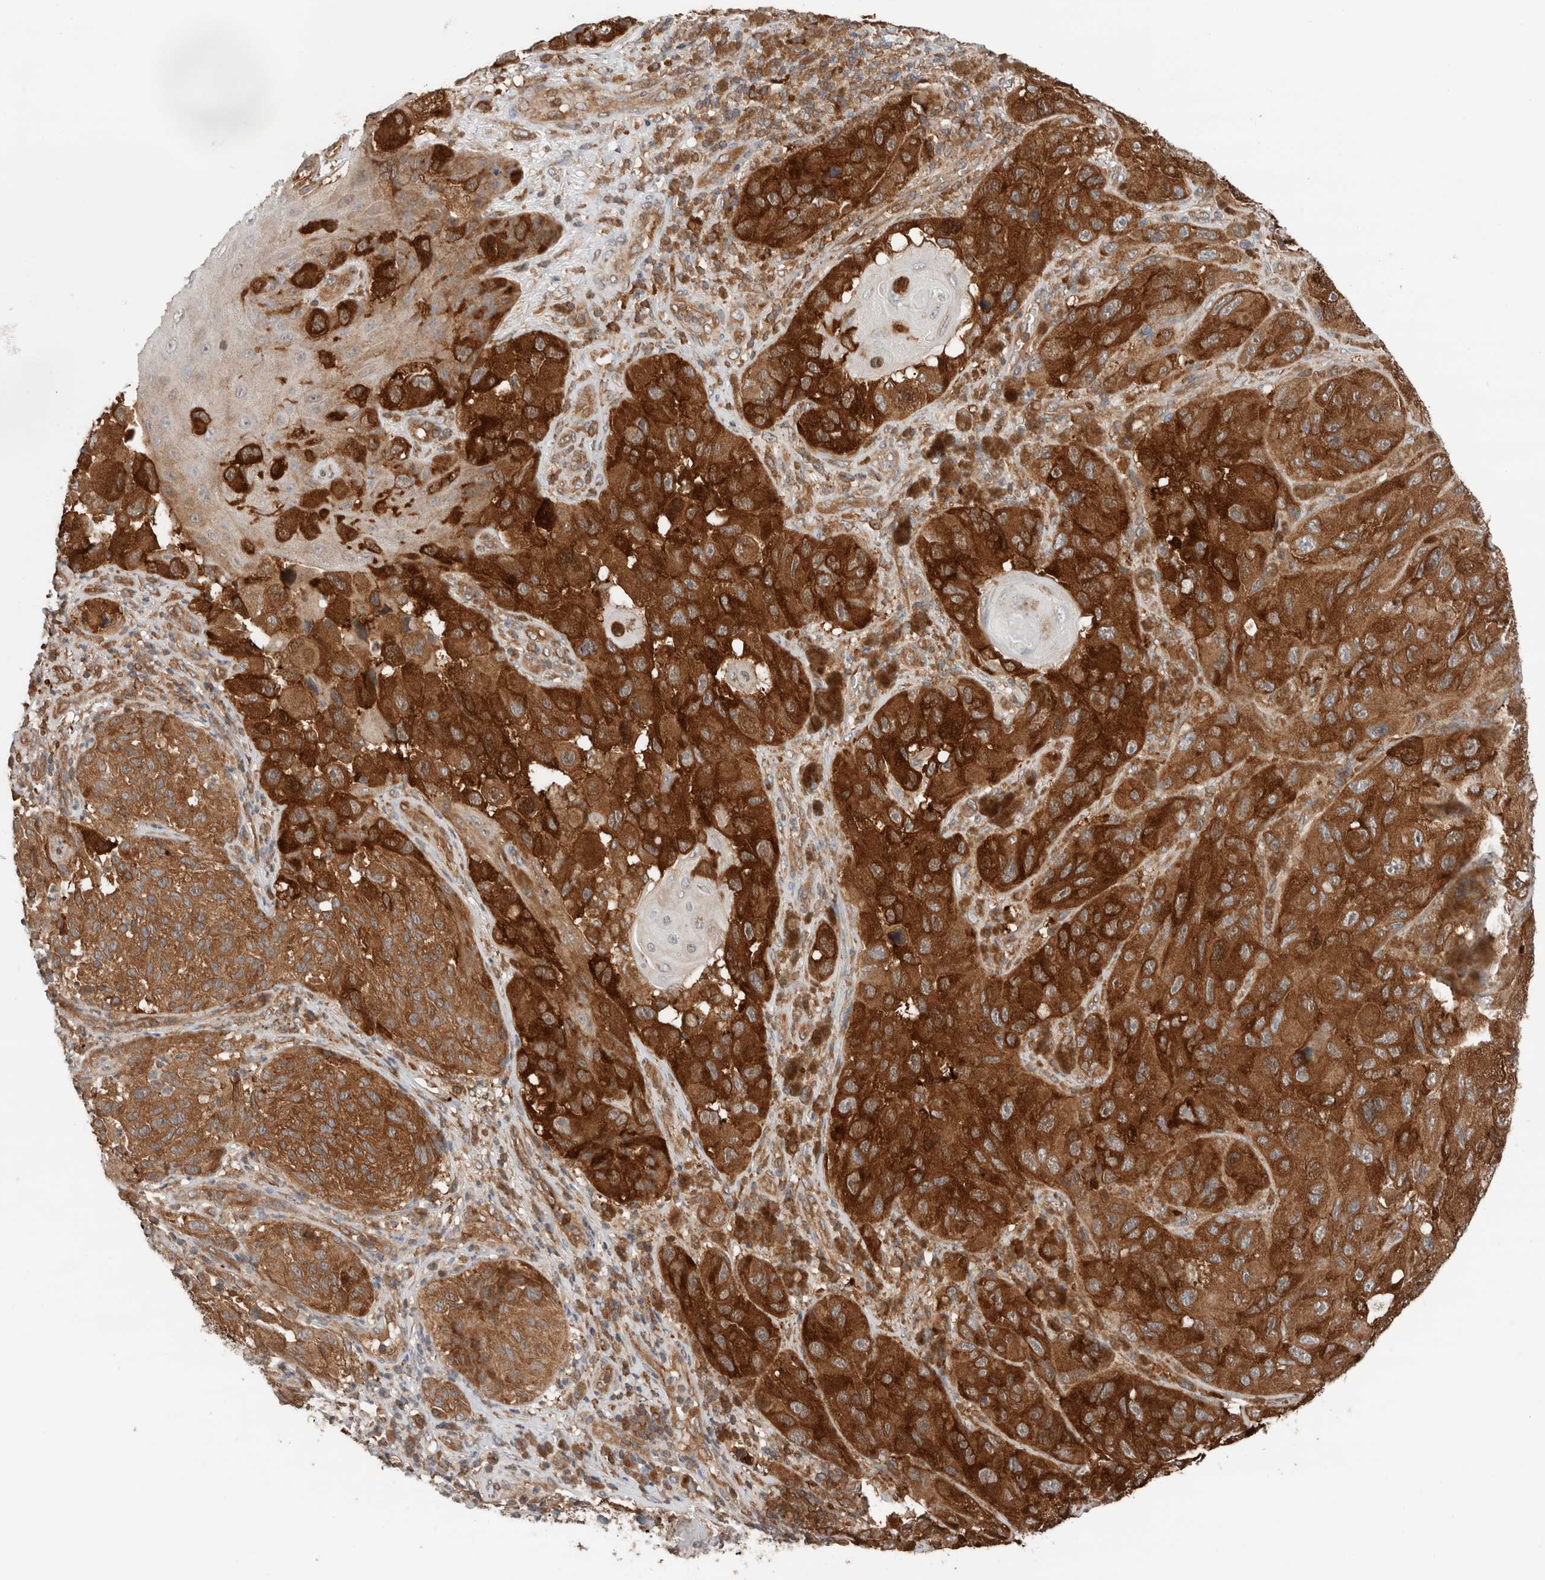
{"staining": {"intensity": "strong", "quantity": ">75%", "location": "cytoplasmic/membranous"}, "tissue": "melanoma", "cell_type": "Tumor cells", "image_type": "cancer", "snomed": [{"axis": "morphology", "description": "Malignant melanoma, NOS"}, {"axis": "topography", "description": "Skin"}], "caption": "A high-resolution histopathology image shows immunohistochemistry staining of malignant melanoma, which reveals strong cytoplasmic/membranous staining in approximately >75% of tumor cells. (IHC, brightfield microscopy, high magnification).", "gene": "XPNPEP1", "patient": {"sex": "female", "age": 73}}